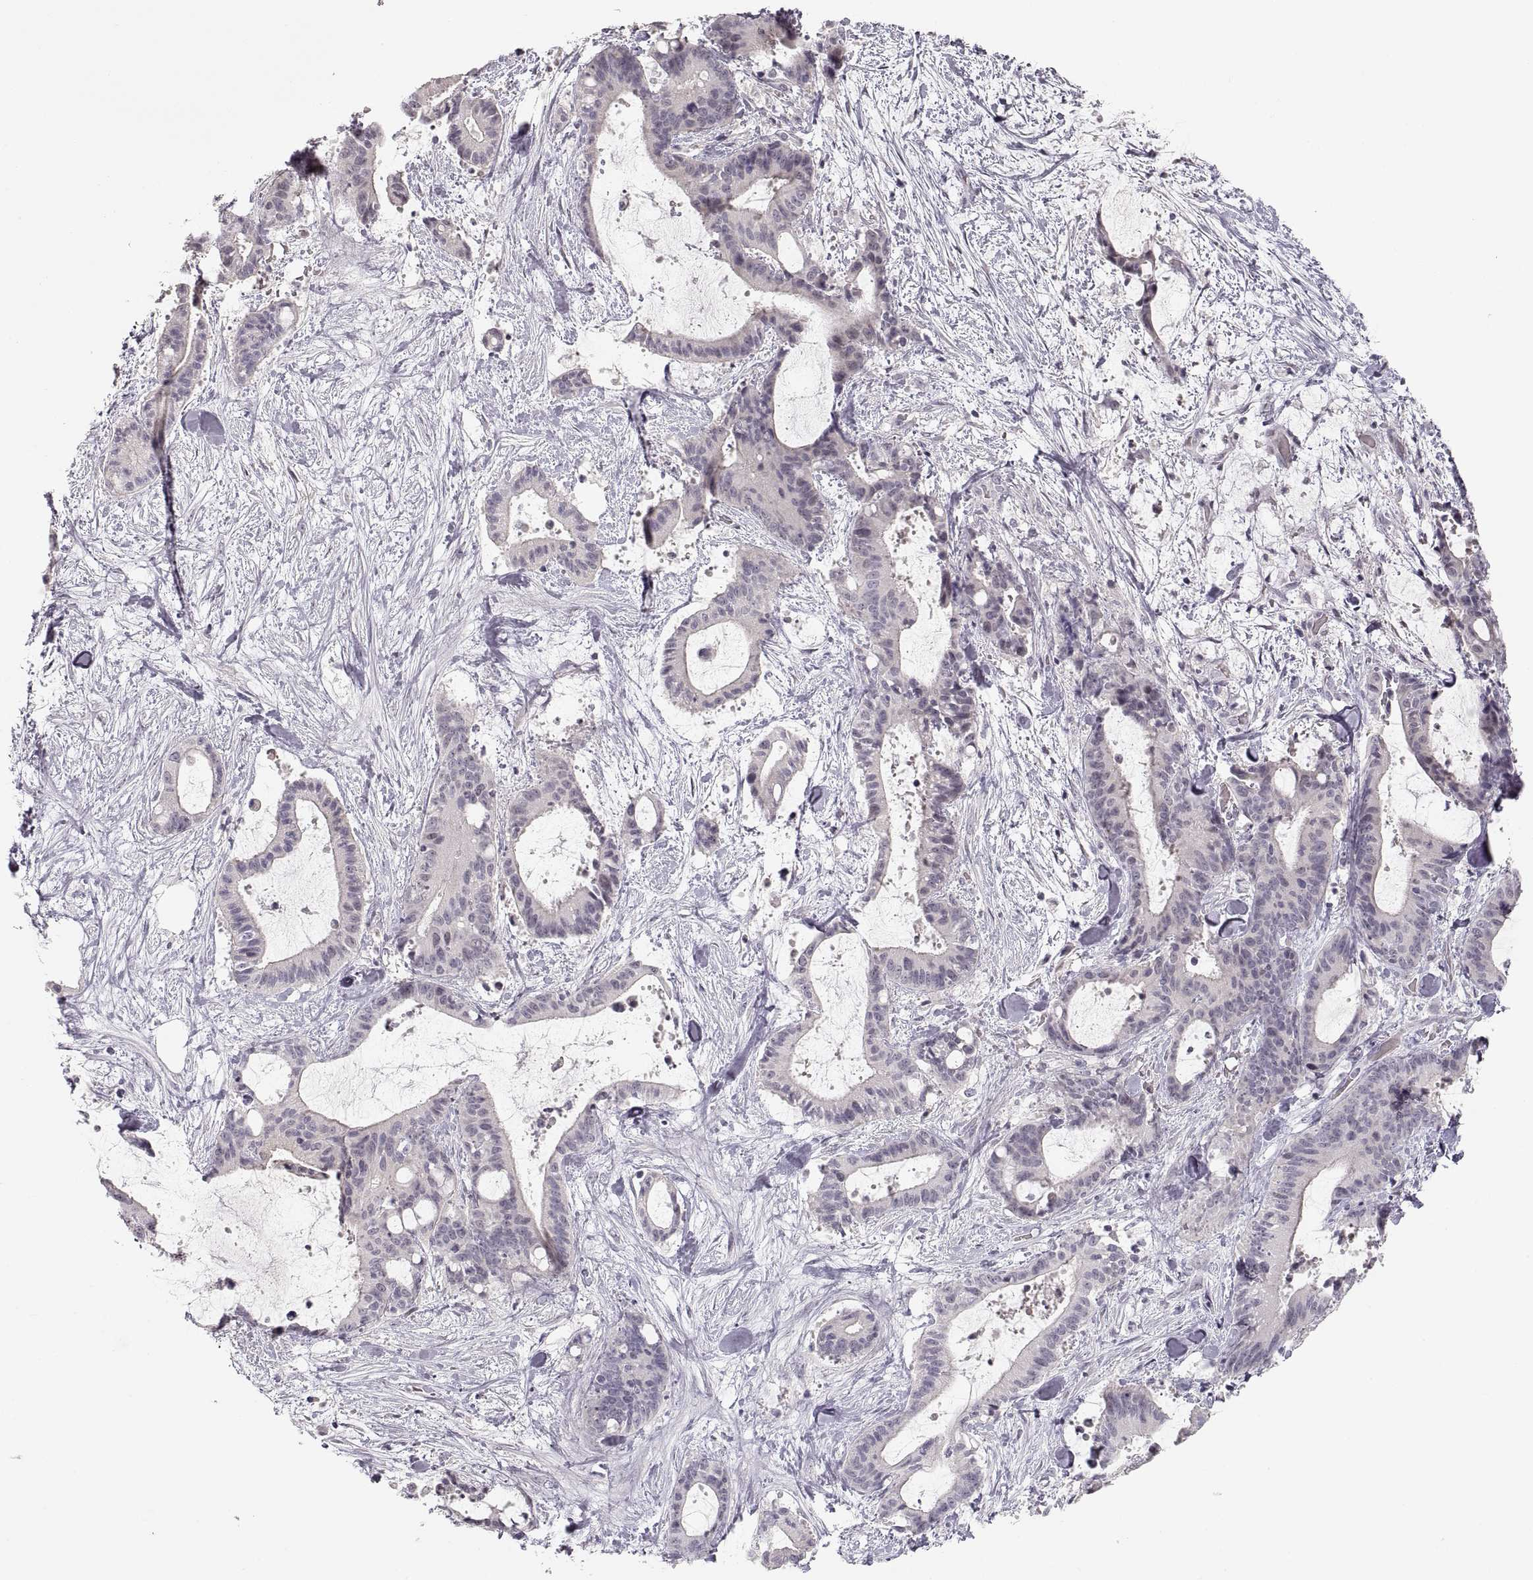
{"staining": {"intensity": "negative", "quantity": "none", "location": "none"}, "tissue": "liver cancer", "cell_type": "Tumor cells", "image_type": "cancer", "snomed": [{"axis": "morphology", "description": "Cholangiocarcinoma"}, {"axis": "topography", "description": "Liver"}], "caption": "DAB immunohistochemical staining of human liver cholangiocarcinoma displays no significant expression in tumor cells. The staining is performed using DAB brown chromogen with nuclei counter-stained in using hematoxylin.", "gene": "PCSK2", "patient": {"sex": "female", "age": 73}}